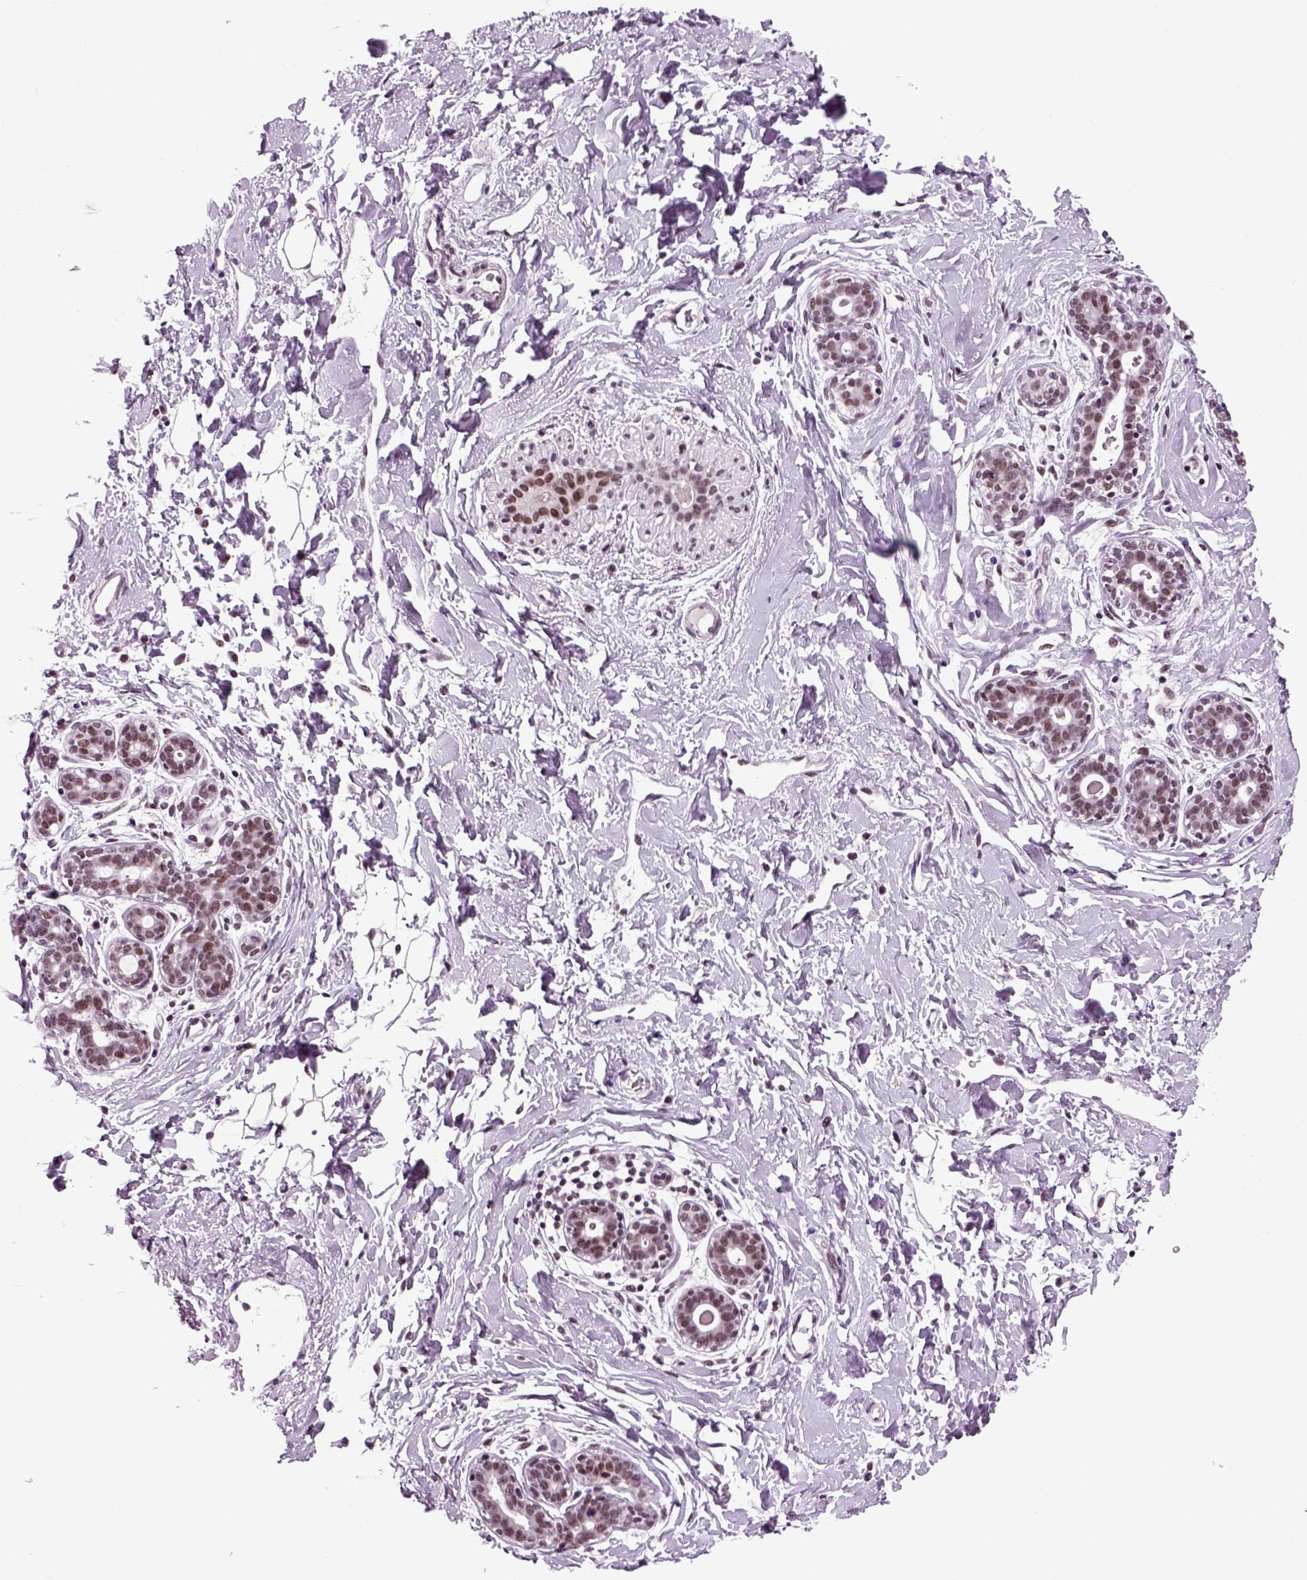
{"staining": {"intensity": "negative", "quantity": "none", "location": "none"}, "tissue": "breast", "cell_type": "Adipocytes", "image_type": "normal", "snomed": [{"axis": "morphology", "description": "Normal tissue, NOS"}, {"axis": "topography", "description": "Breast"}], "caption": "Adipocytes are negative for brown protein staining in normal breast. The staining was performed using DAB to visualize the protein expression in brown, while the nuclei were stained in blue with hematoxylin (Magnification: 20x).", "gene": "RCOR3", "patient": {"sex": "female", "age": 43}}